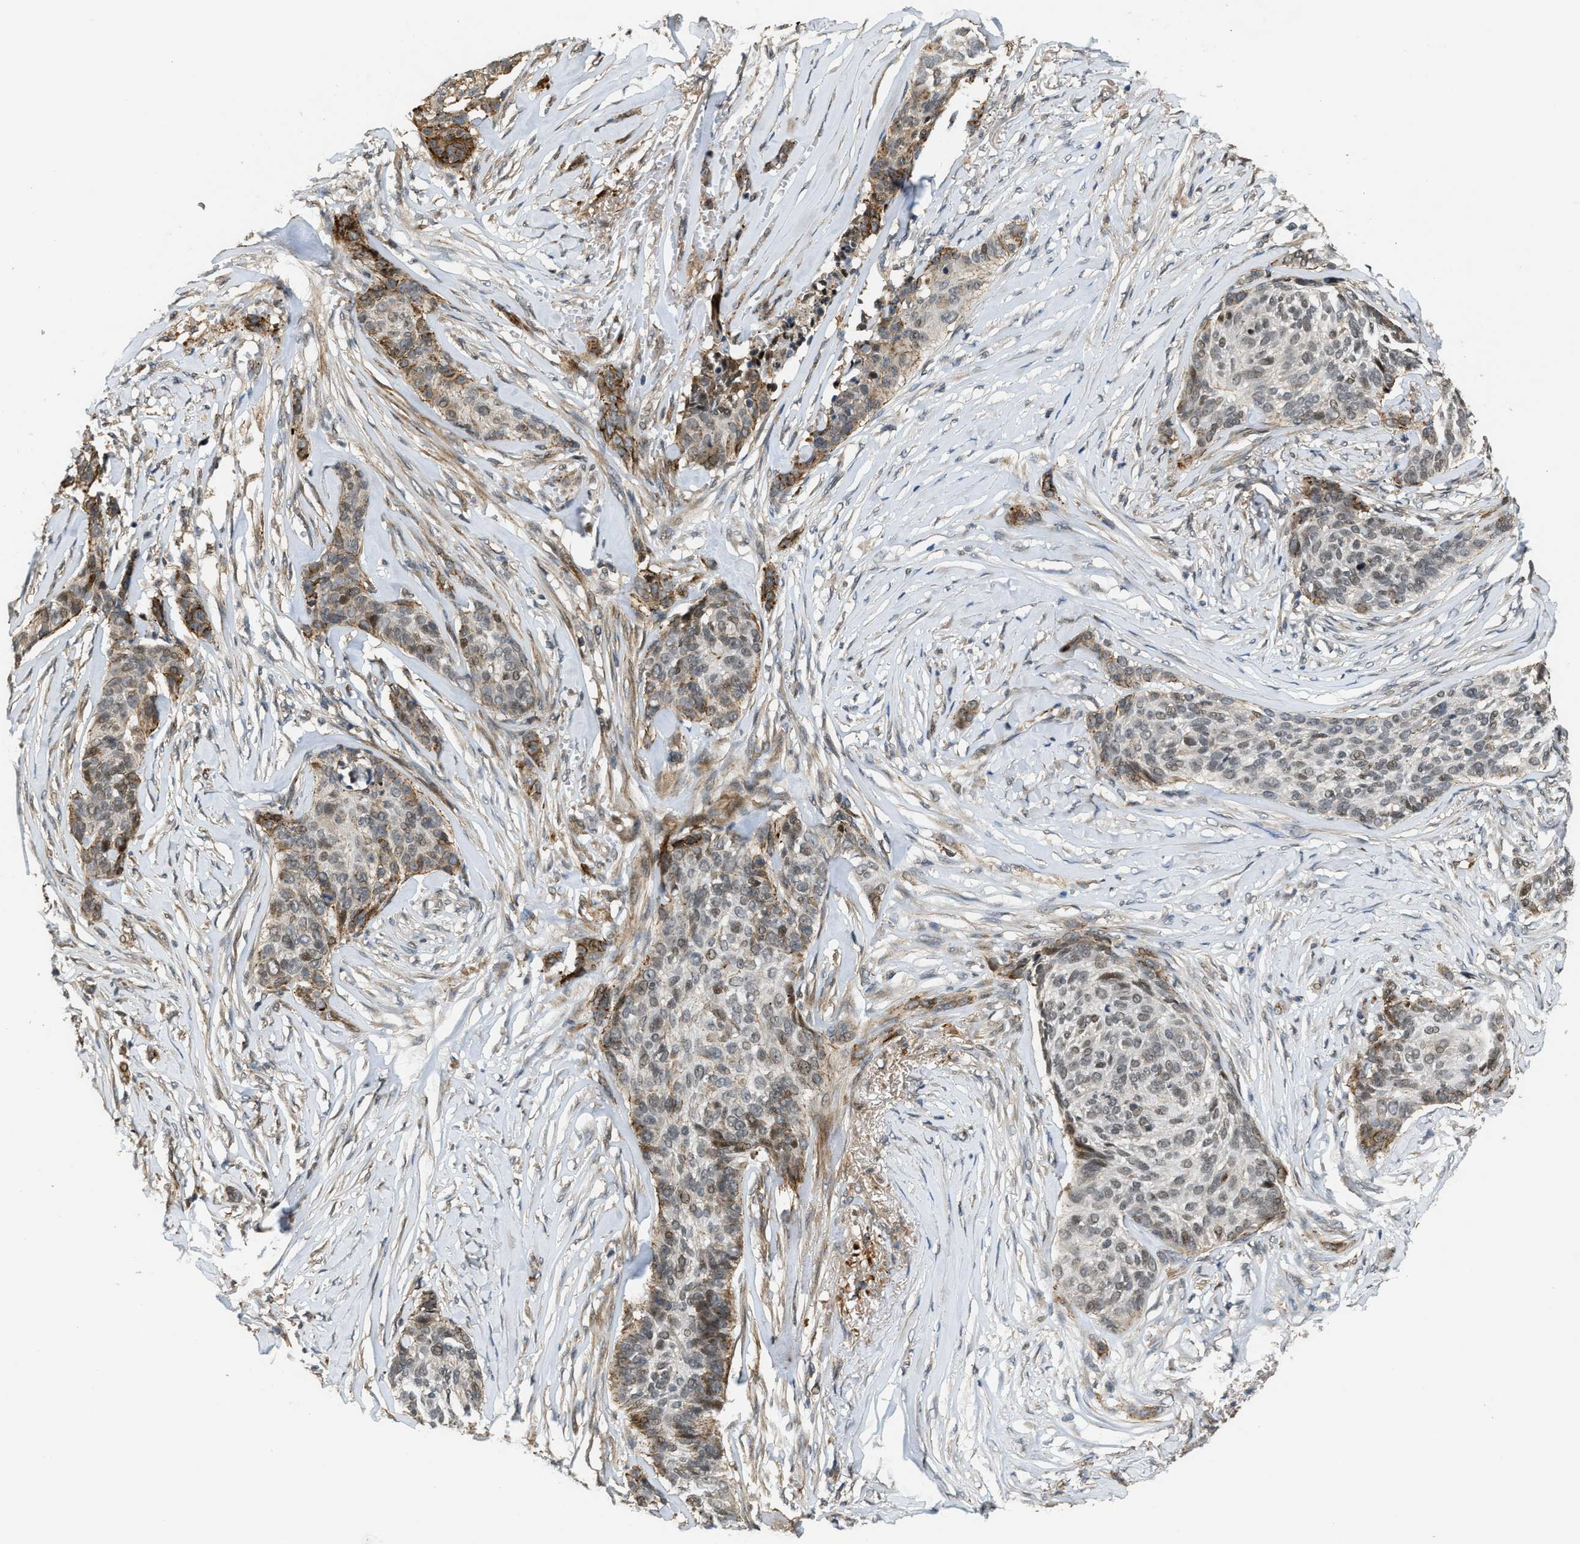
{"staining": {"intensity": "moderate", "quantity": "<25%", "location": "cytoplasmic/membranous"}, "tissue": "skin cancer", "cell_type": "Tumor cells", "image_type": "cancer", "snomed": [{"axis": "morphology", "description": "Basal cell carcinoma"}, {"axis": "topography", "description": "Skin"}], "caption": "This is an image of immunohistochemistry staining of basal cell carcinoma (skin), which shows moderate expression in the cytoplasmic/membranous of tumor cells.", "gene": "DPF2", "patient": {"sex": "male", "age": 85}}